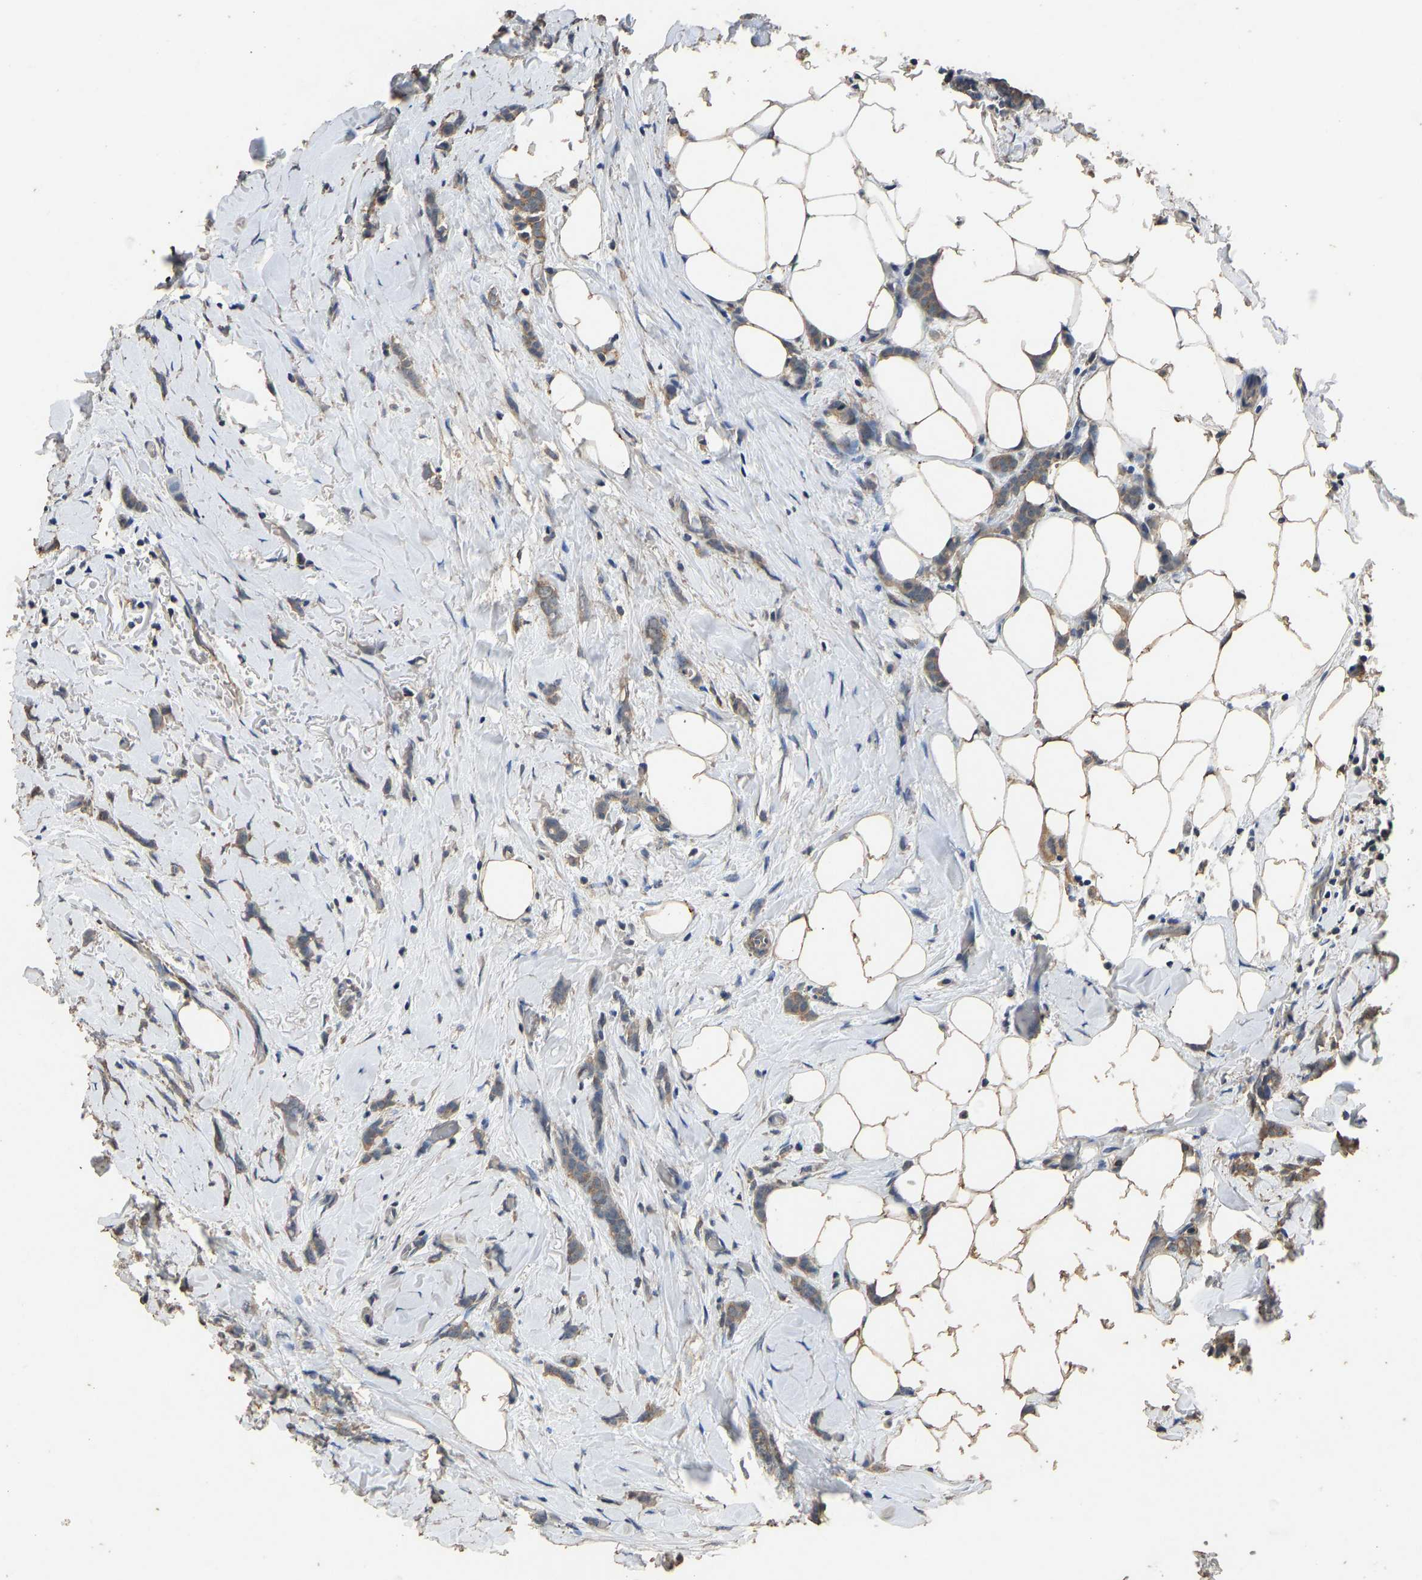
{"staining": {"intensity": "weak", "quantity": ">75%", "location": "cytoplasmic/membranous"}, "tissue": "breast cancer", "cell_type": "Tumor cells", "image_type": "cancer", "snomed": [{"axis": "morphology", "description": "Lobular carcinoma, in situ"}, {"axis": "morphology", "description": "Lobular carcinoma"}, {"axis": "topography", "description": "Breast"}], "caption": "Human lobular carcinoma in situ (breast) stained with a brown dye demonstrates weak cytoplasmic/membranous positive staining in approximately >75% of tumor cells.", "gene": "CIDEC", "patient": {"sex": "female", "age": 41}}